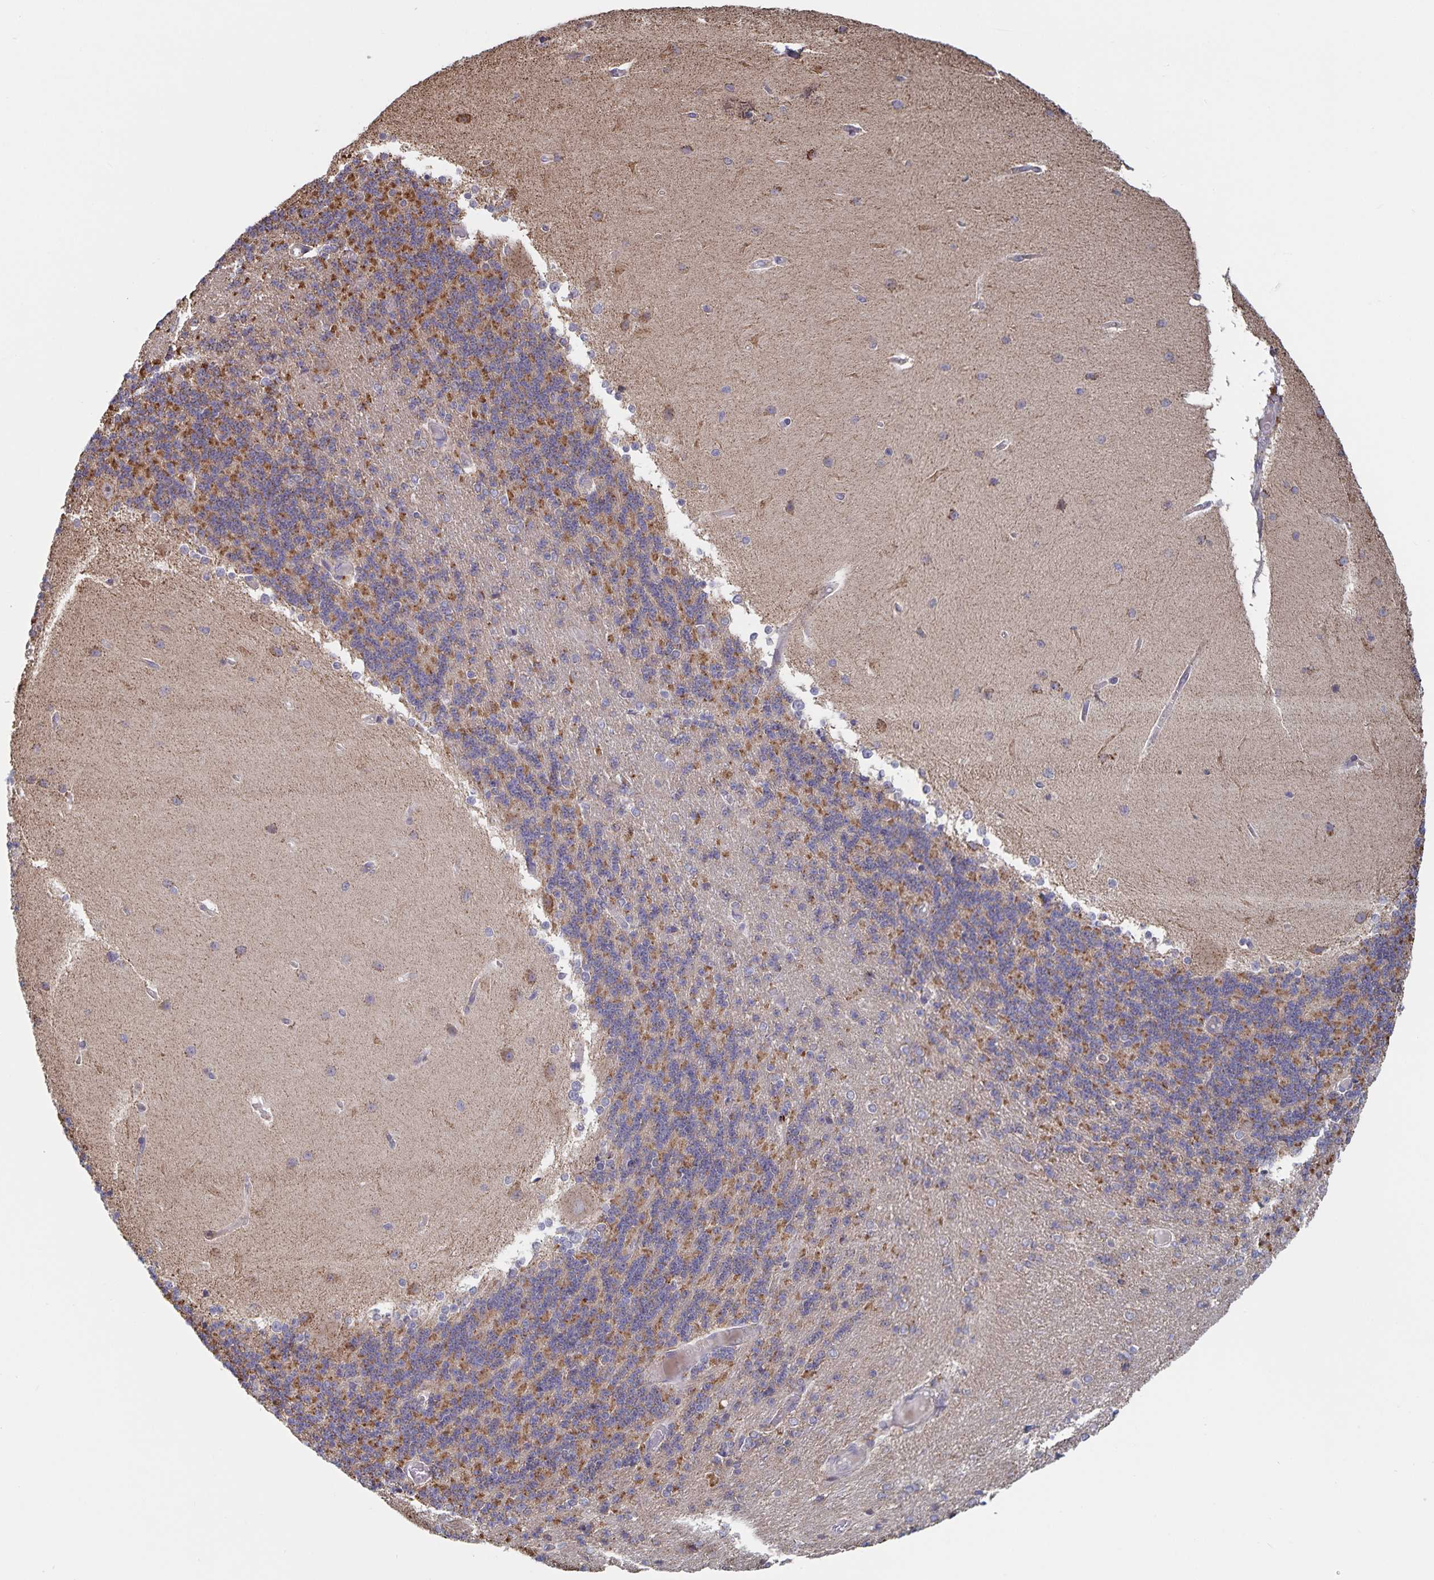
{"staining": {"intensity": "moderate", "quantity": "25%-75%", "location": "cytoplasmic/membranous"}, "tissue": "cerebellum", "cell_type": "Cells in granular layer", "image_type": "normal", "snomed": [{"axis": "morphology", "description": "Normal tissue, NOS"}, {"axis": "topography", "description": "Cerebellum"}], "caption": "This is a micrograph of immunohistochemistry (IHC) staining of benign cerebellum, which shows moderate positivity in the cytoplasmic/membranous of cells in granular layer.", "gene": "ACACA", "patient": {"sex": "female", "age": 54}}